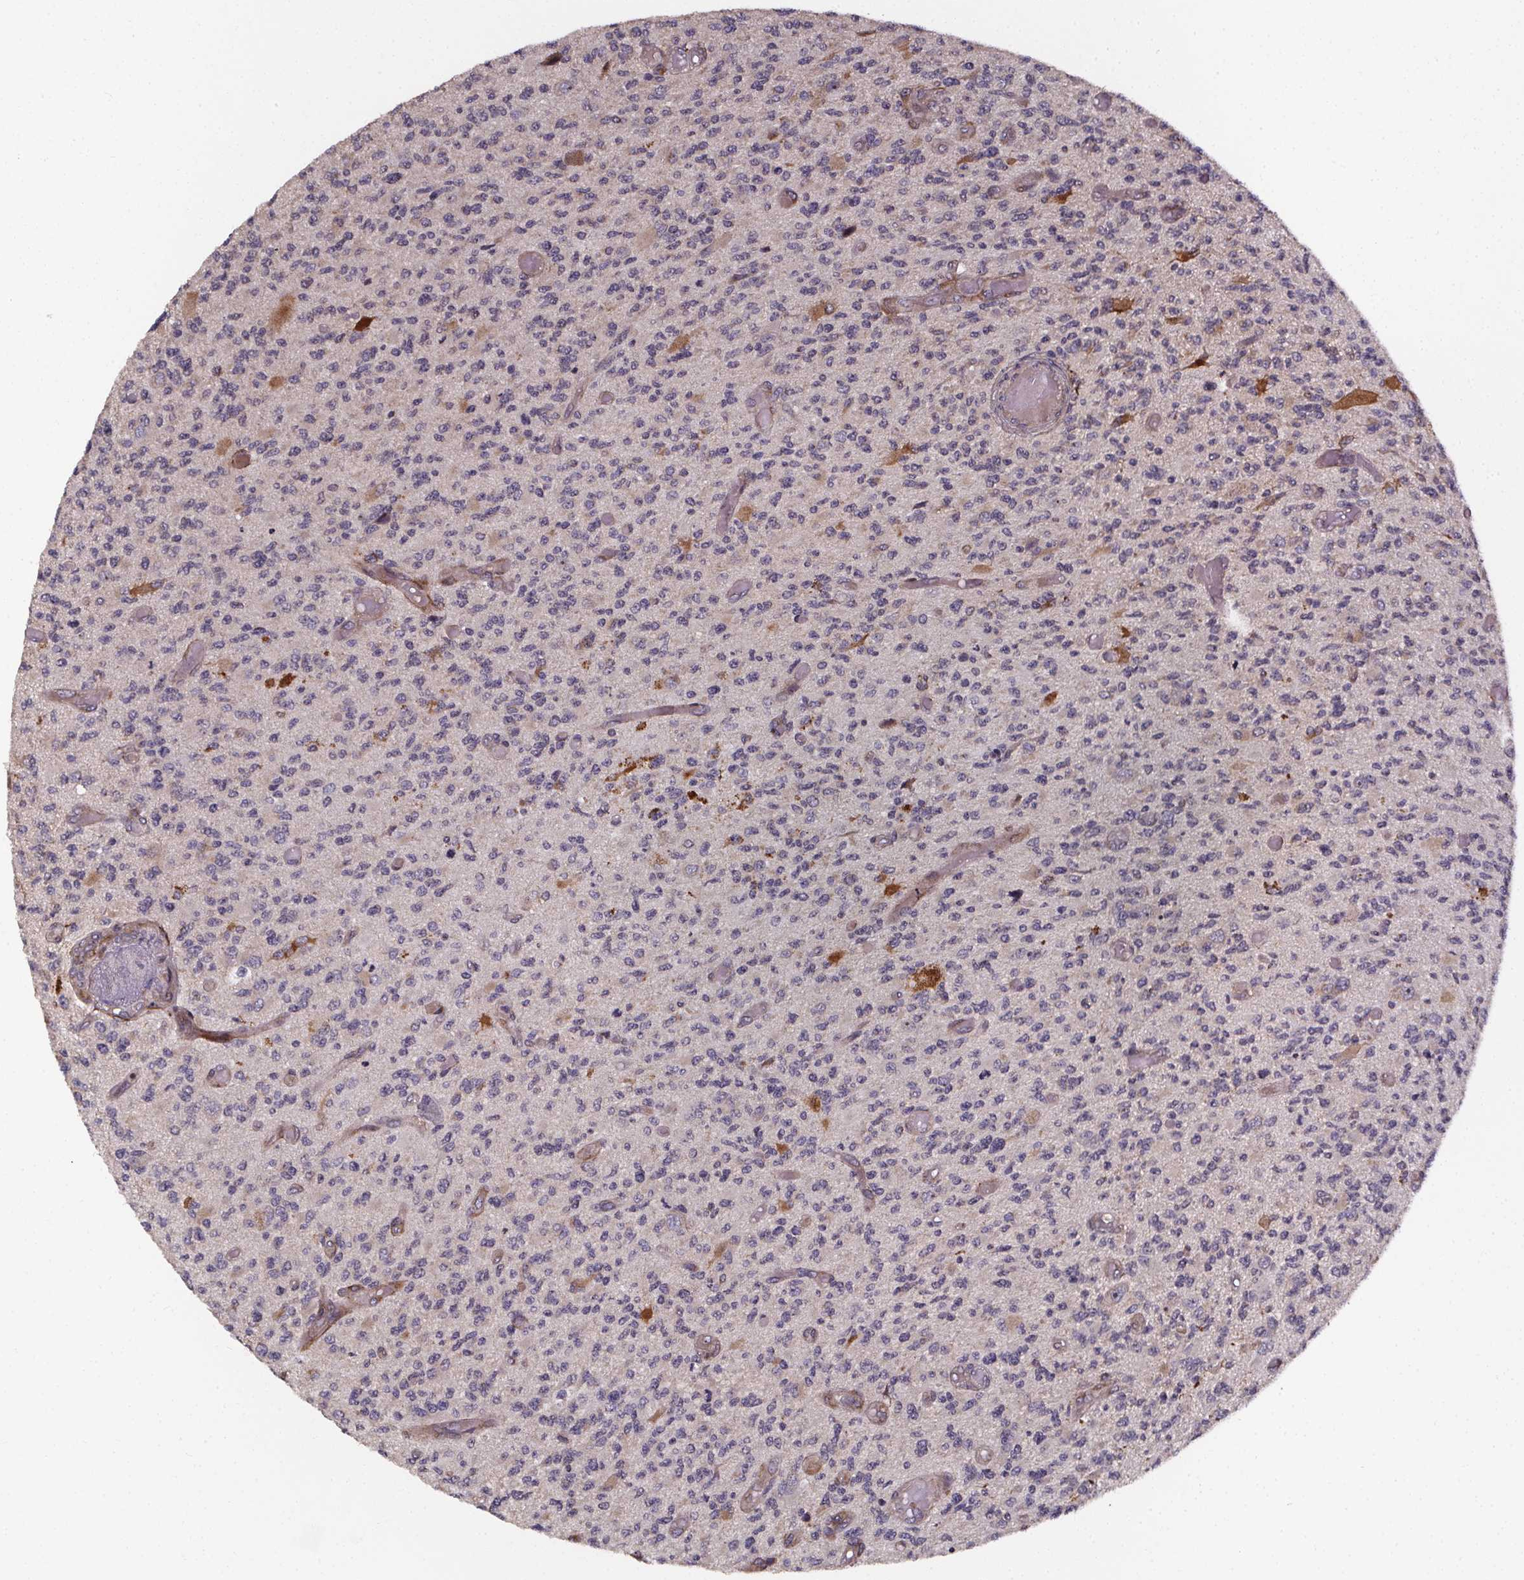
{"staining": {"intensity": "negative", "quantity": "none", "location": "none"}, "tissue": "glioma", "cell_type": "Tumor cells", "image_type": "cancer", "snomed": [{"axis": "morphology", "description": "Glioma, malignant, High grade"}, {"axis": "topography", "description": "Brain"}], "caption": "Malignant high-grade glioma was stained to show a protein in brown. There is no significant expression in tumor cells.", "gene": "AEBP1", "patient": {"sex": "female", "age": 63}}